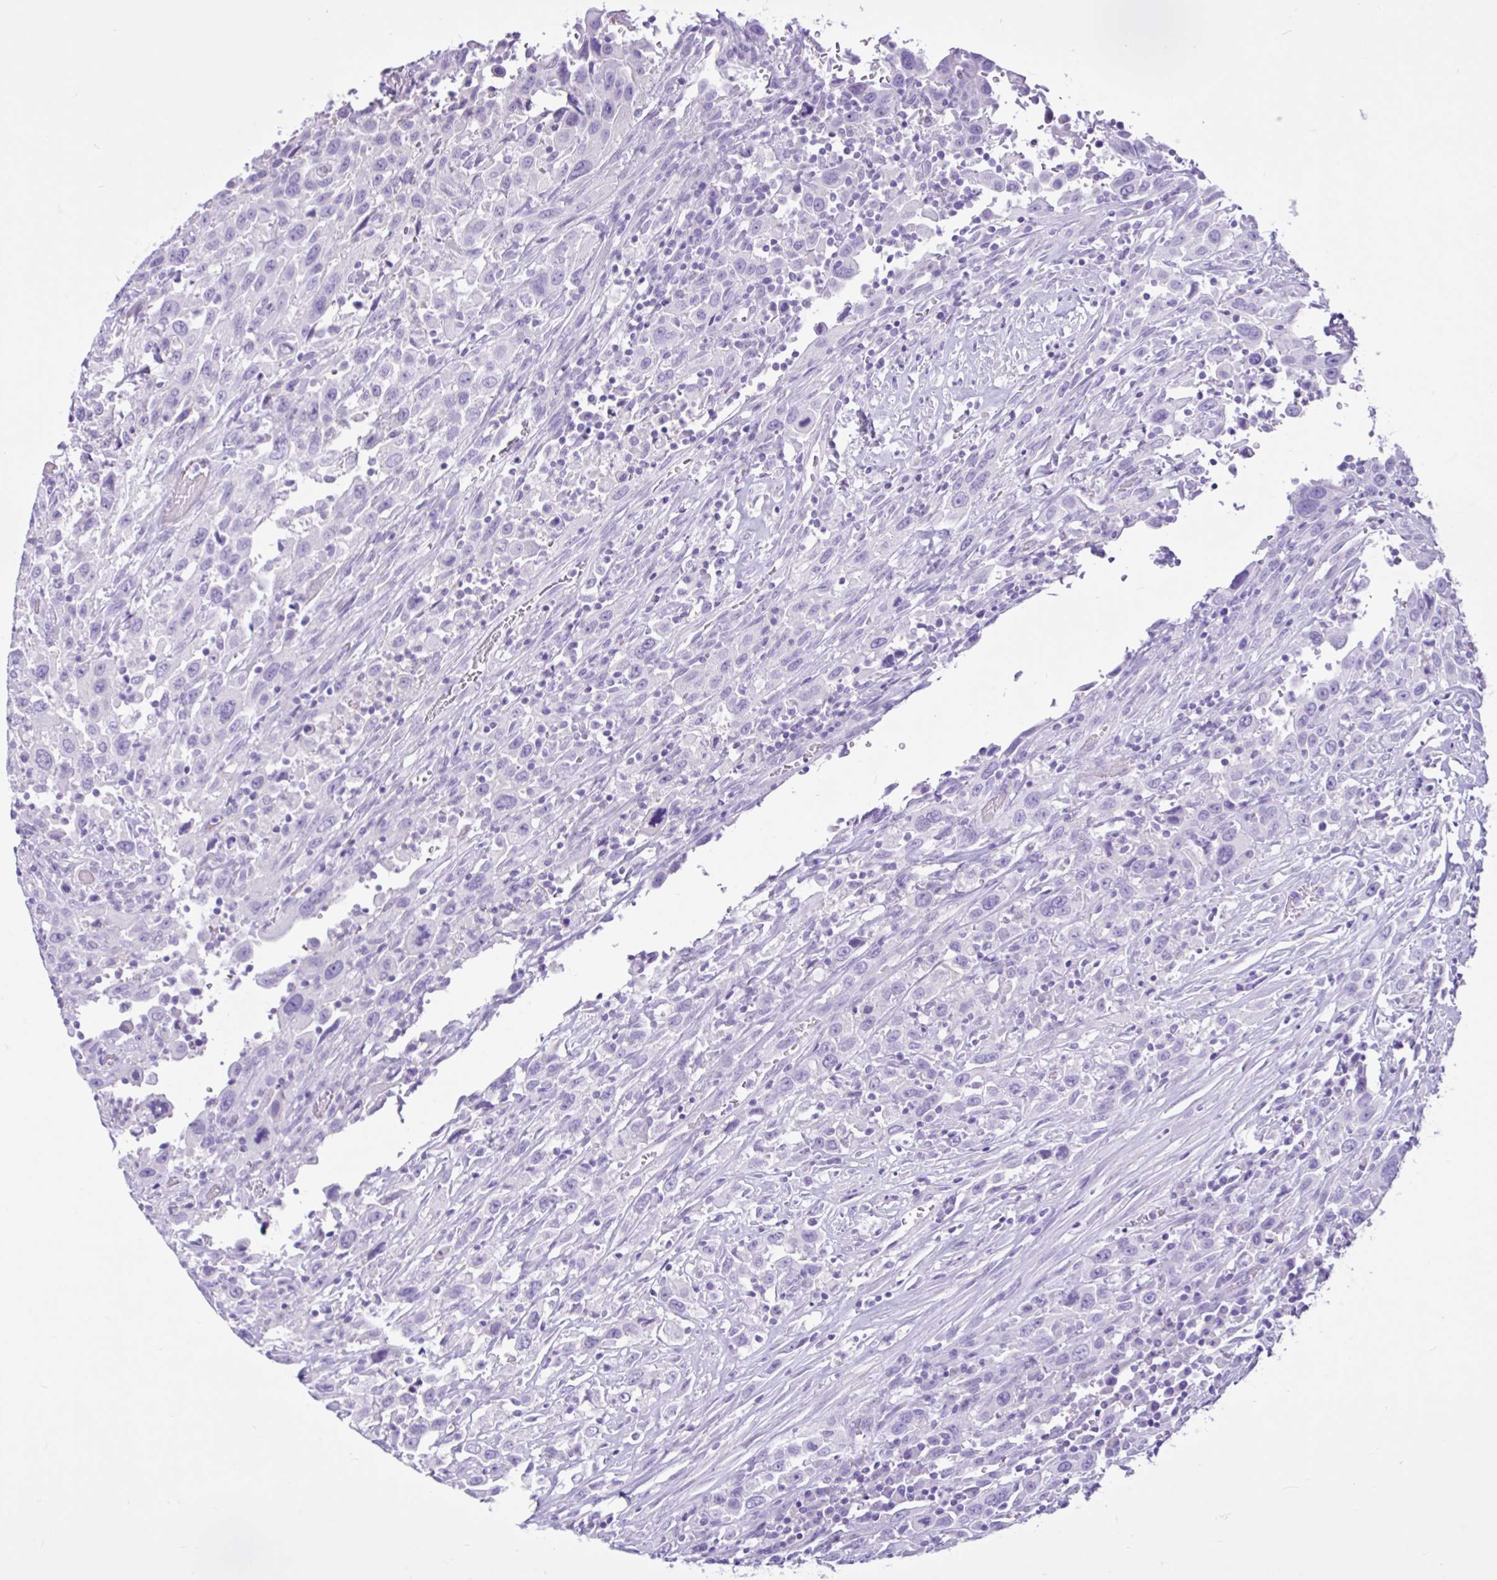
{"staining": {"intensity": "negative", "quantity": "none", "location": "none"}, "tissue": "urothelial cancer", "cell_type": "Tumor cells", "image_type": "cancer", "snomed": [{"axis": "morphology", "description": "Urothelial carcinoma, High grade"}, {"axis": "topography", "description": "Urinary bladder"}], "caption": "Micrograph shows no significant protein staining in tumor cells of urothelial cancer. Nuclei are stained in blue.", "gene": "CYP19A1", "patient": {"sex": "male", "age": 61}}